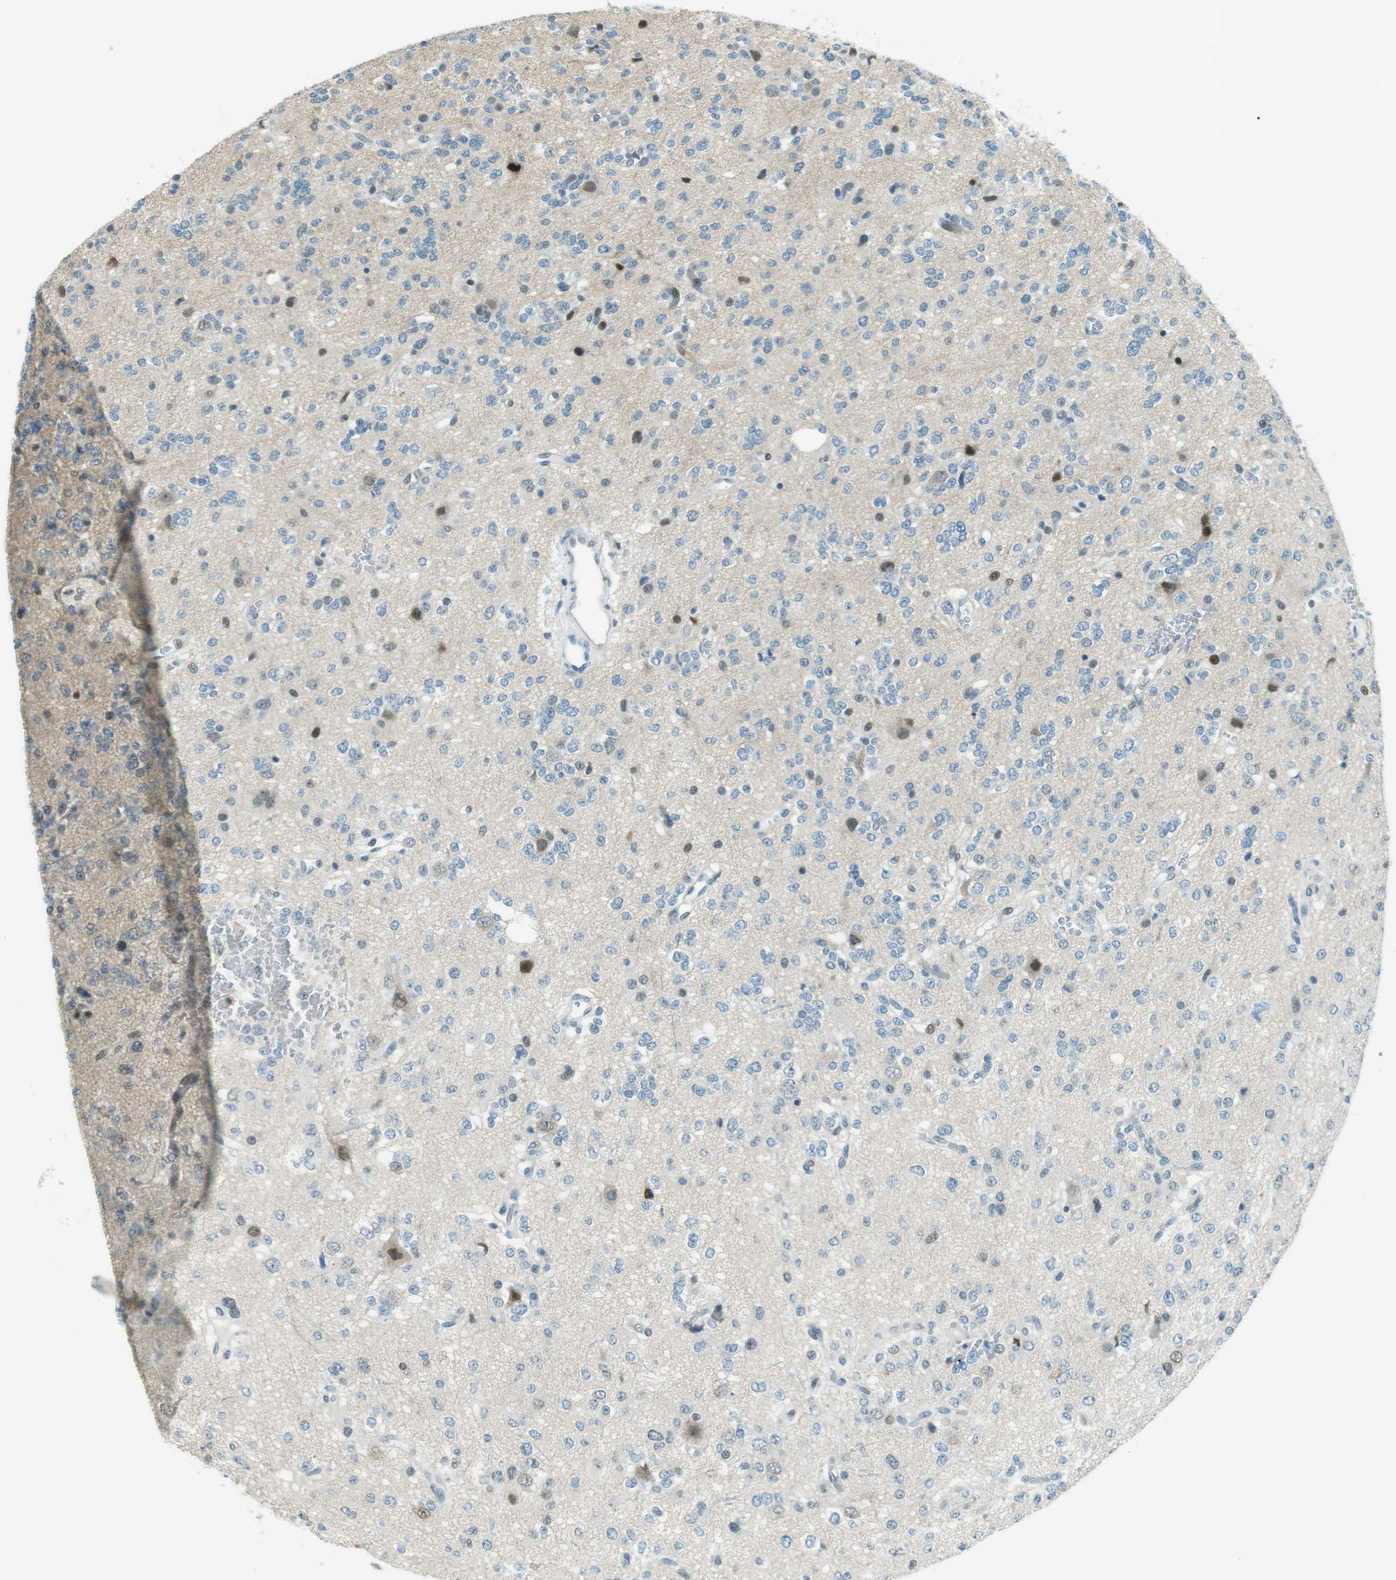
{"staining": {"intensity": "negative", "quantity": "none", "location": "none"}, "tissue": "glioma", "cell_type": "Tumor cells", "image_type": "cancer", "snomed": [{"axis": "morphology", "description": "Glioma, malignant, Low grade"}, {"axis": "topography", "description": "Brain"}], "caption": "Human malignant glioma (low-grade) stained for a protein using immunohistochemistry shows no positivity in tumor cells.", "gene": "PJA1", "patient": {"sex": "male", "age": 38}}